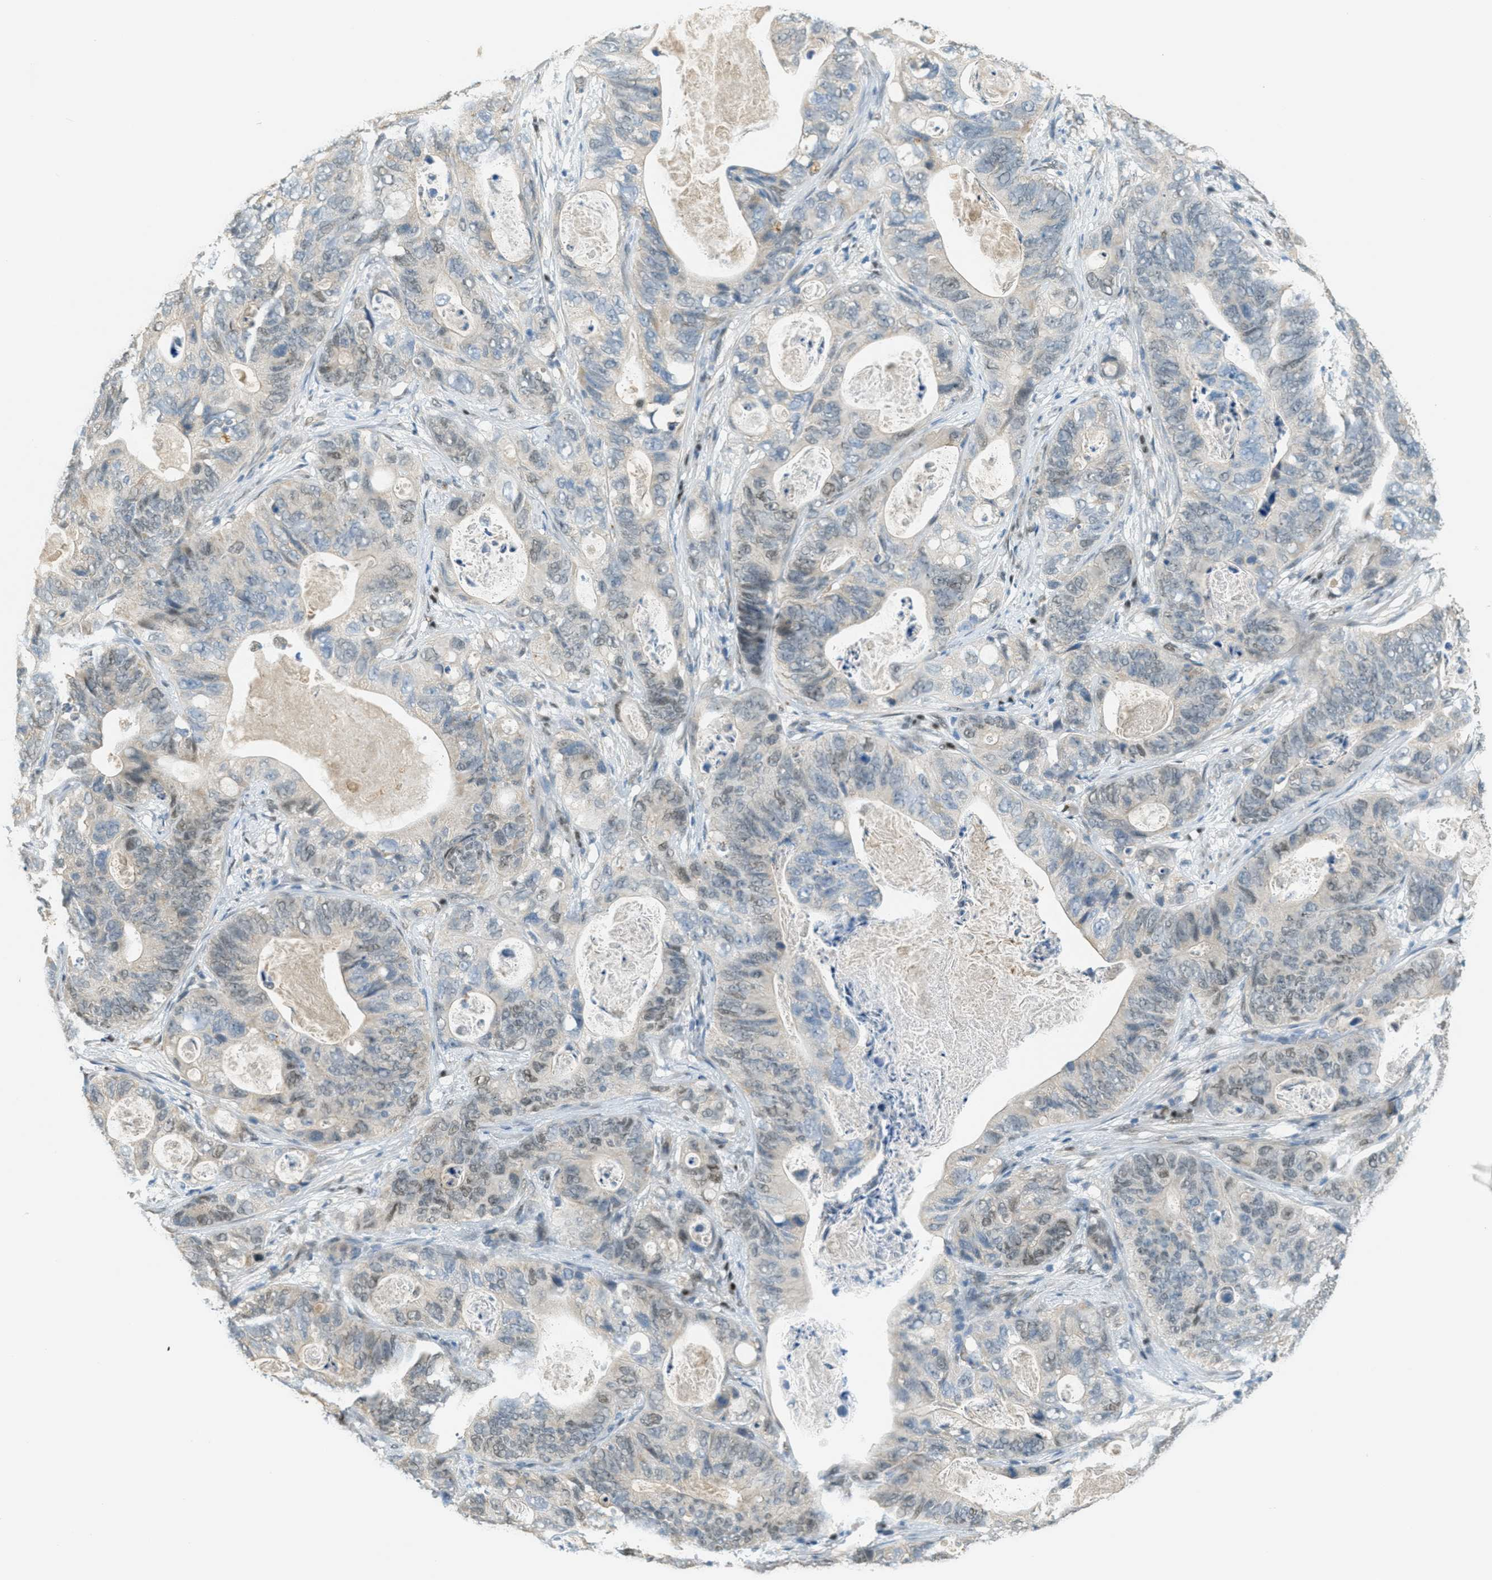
{"staining": {"intensity": "weak", "quantity": "<25%", "location": "nuclear"}, "tissue": "stomach cancer", "cell_type": "Tumor cells", "image_type": "cancer", "snomed": [{"axis": "morphology", "description": "Adenocarcinoma, NOS"}, {"axis": "topography", "description": "Stomach"}], "caption": "This is an immunohistochemistry (IHC) image of human adenocarcinoma (stomach). There is no staining in tumor cells.", "gene": "TCF3", "patient": {"sex": "female", "age": 89}}